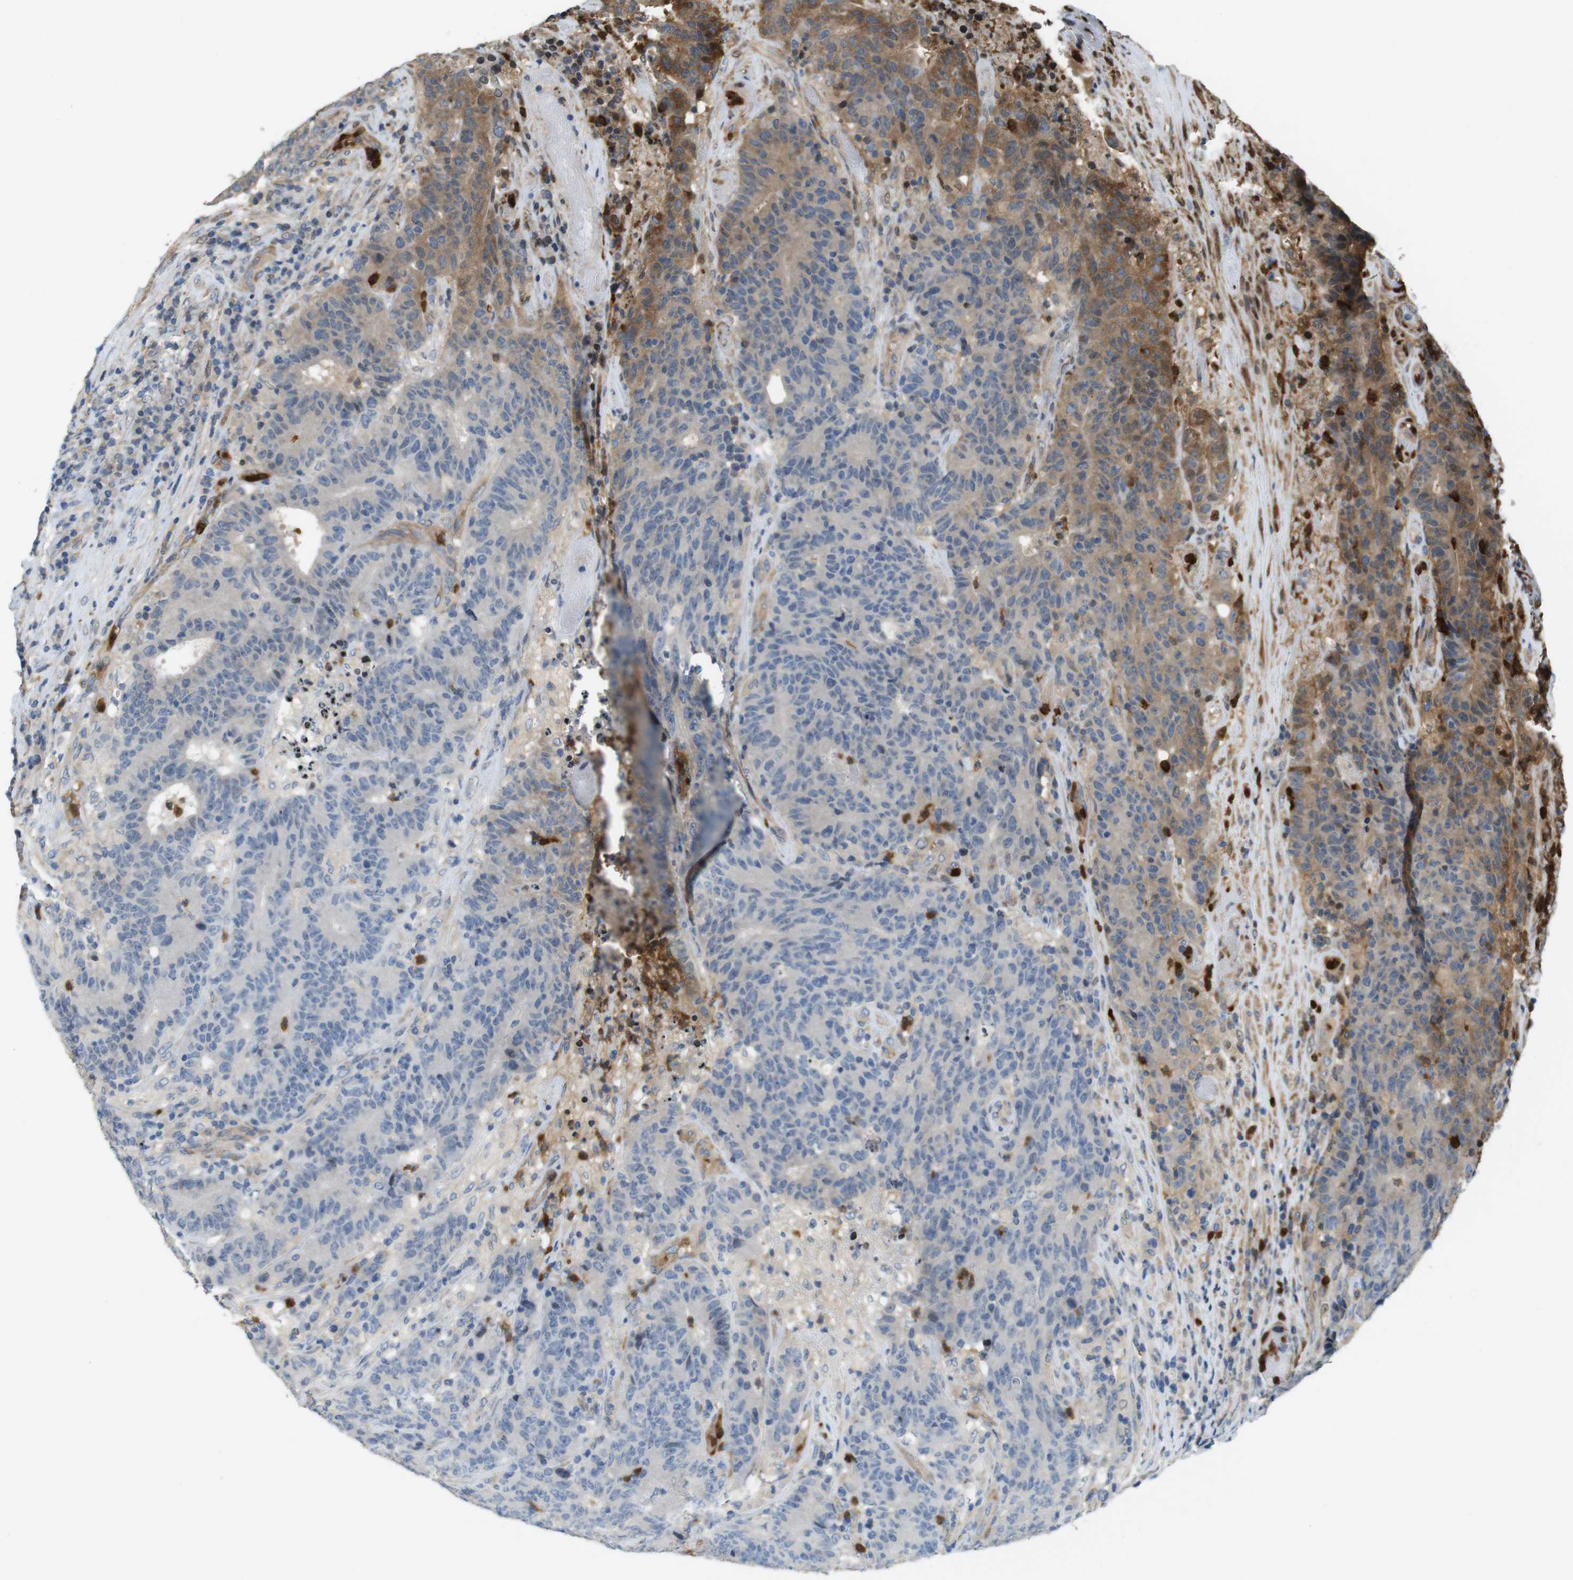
{"staining": {"intensity": "moderate", "quantity": "<25%", "location": "cytoplasmic/membranous"}, "tissue": "colorectal cancer", "cell_type": "Tumor cells", "image_type": "cancer", "snomed": [{"axis": "morphology", "description": "Normal tissue, NOS"}, {"axis": "morphology", "description": "Adenocarcinoma, NOS"}, {"axis": "topography", "description": "Colon"}], "caption": "This histopathology image exhibits immunohistochemistry staining of colorectal cancer, with low moderate cytoplasmic/membranous positivity in approximately <25% of tumor cells.", "gene": "PCDH10", "patient": {"sex": "female", "age": 75}}